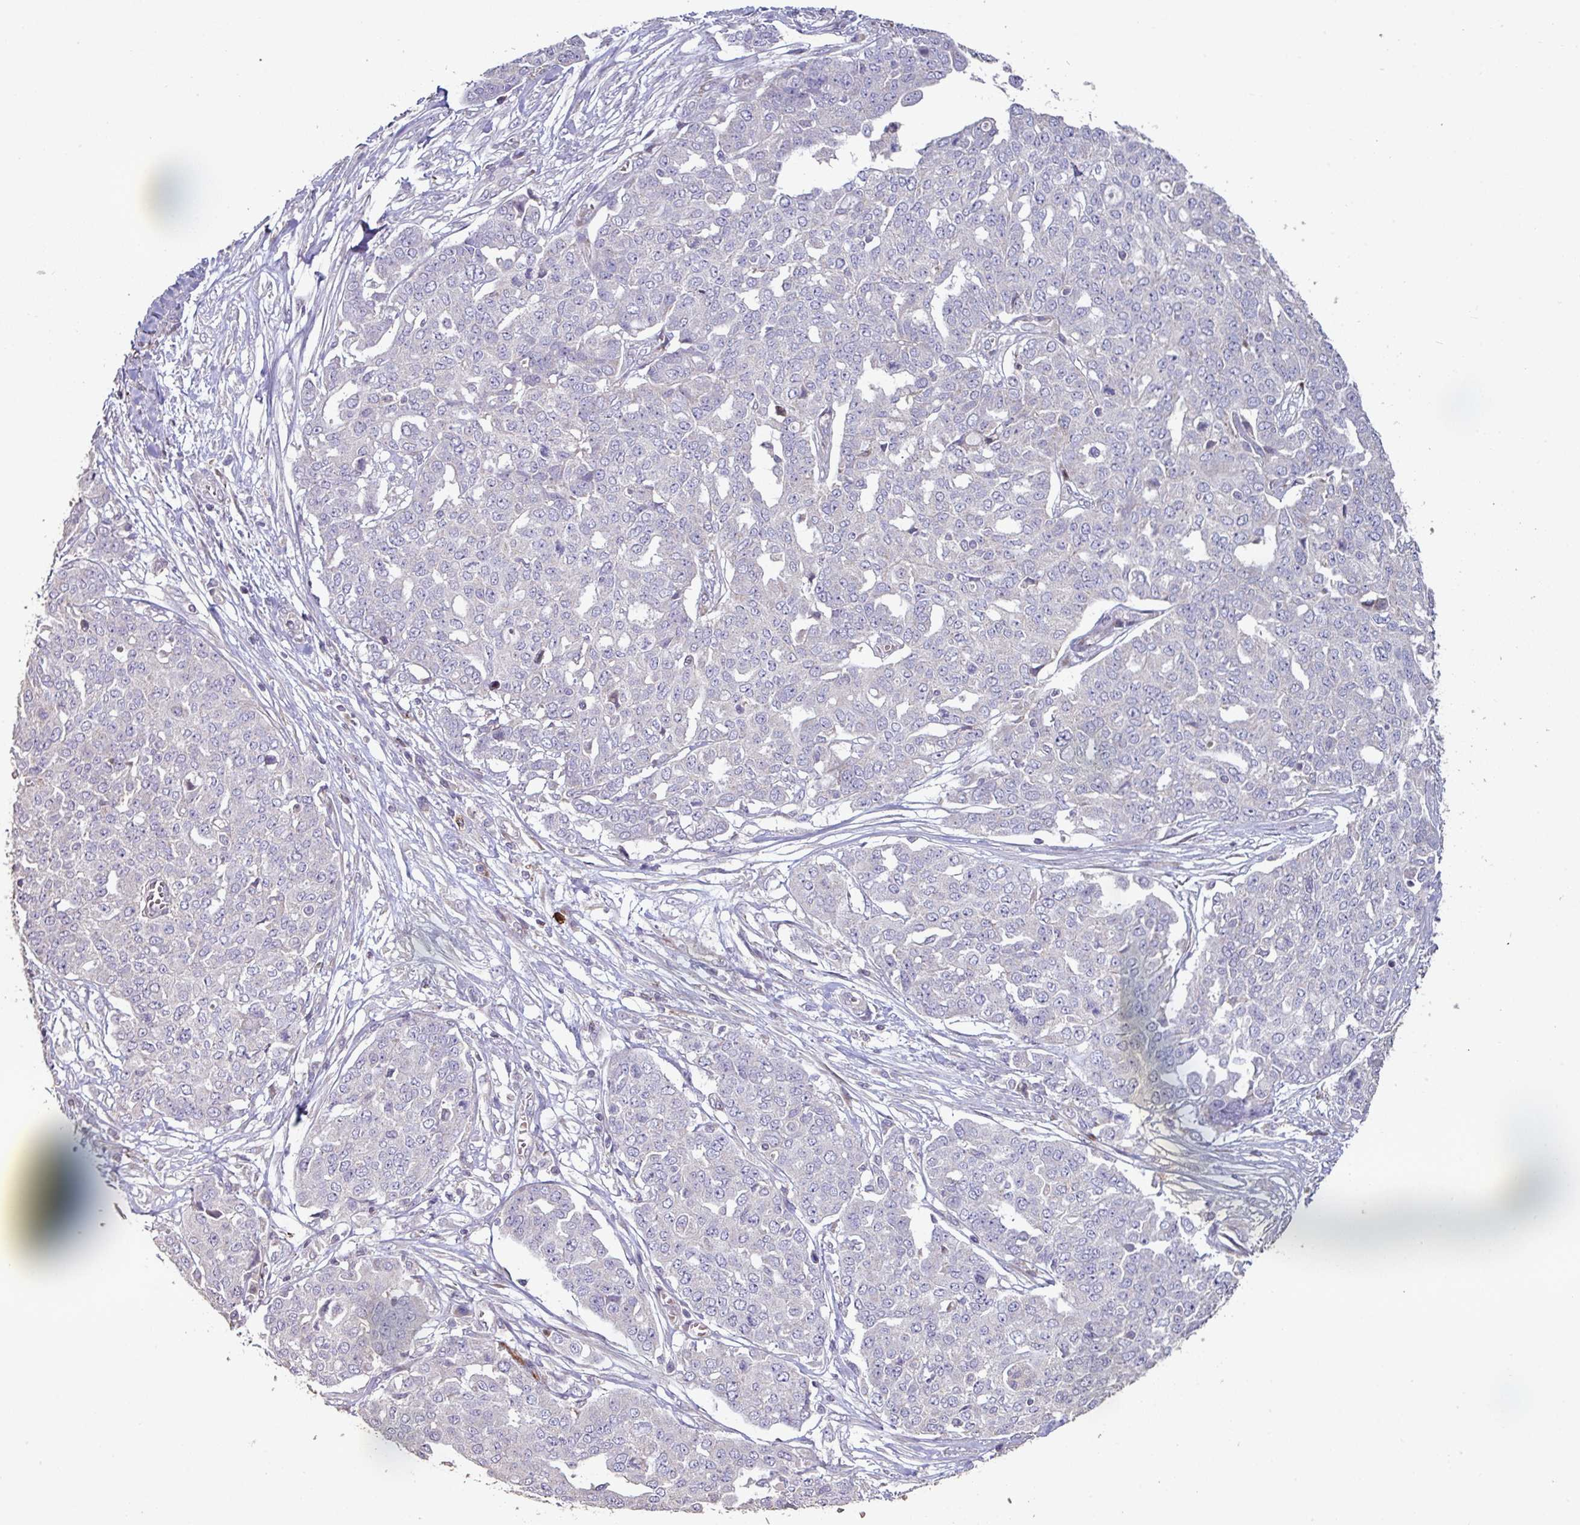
{"staining": {"intensity": "negative", "quantity": "none", "location": "none"}, "tissue": "ovarian cancer", "cell_type": "Tumor cells", "image_type": "cancer", "snomed": [{"axis": "morphology", "description": "Cystadenocarcinoma, serous, NOS"}, {"axis": "topography", "description": "Soft tissue"}, {"axis": "topography", "description": "Ovary"}], "caption": "There is no significant positivity in tumor cells of ovarian cancer (serous cystadenocarcinoma).", "gene": "RPL23A", "patient": {"sex": "female", "age": 57}}